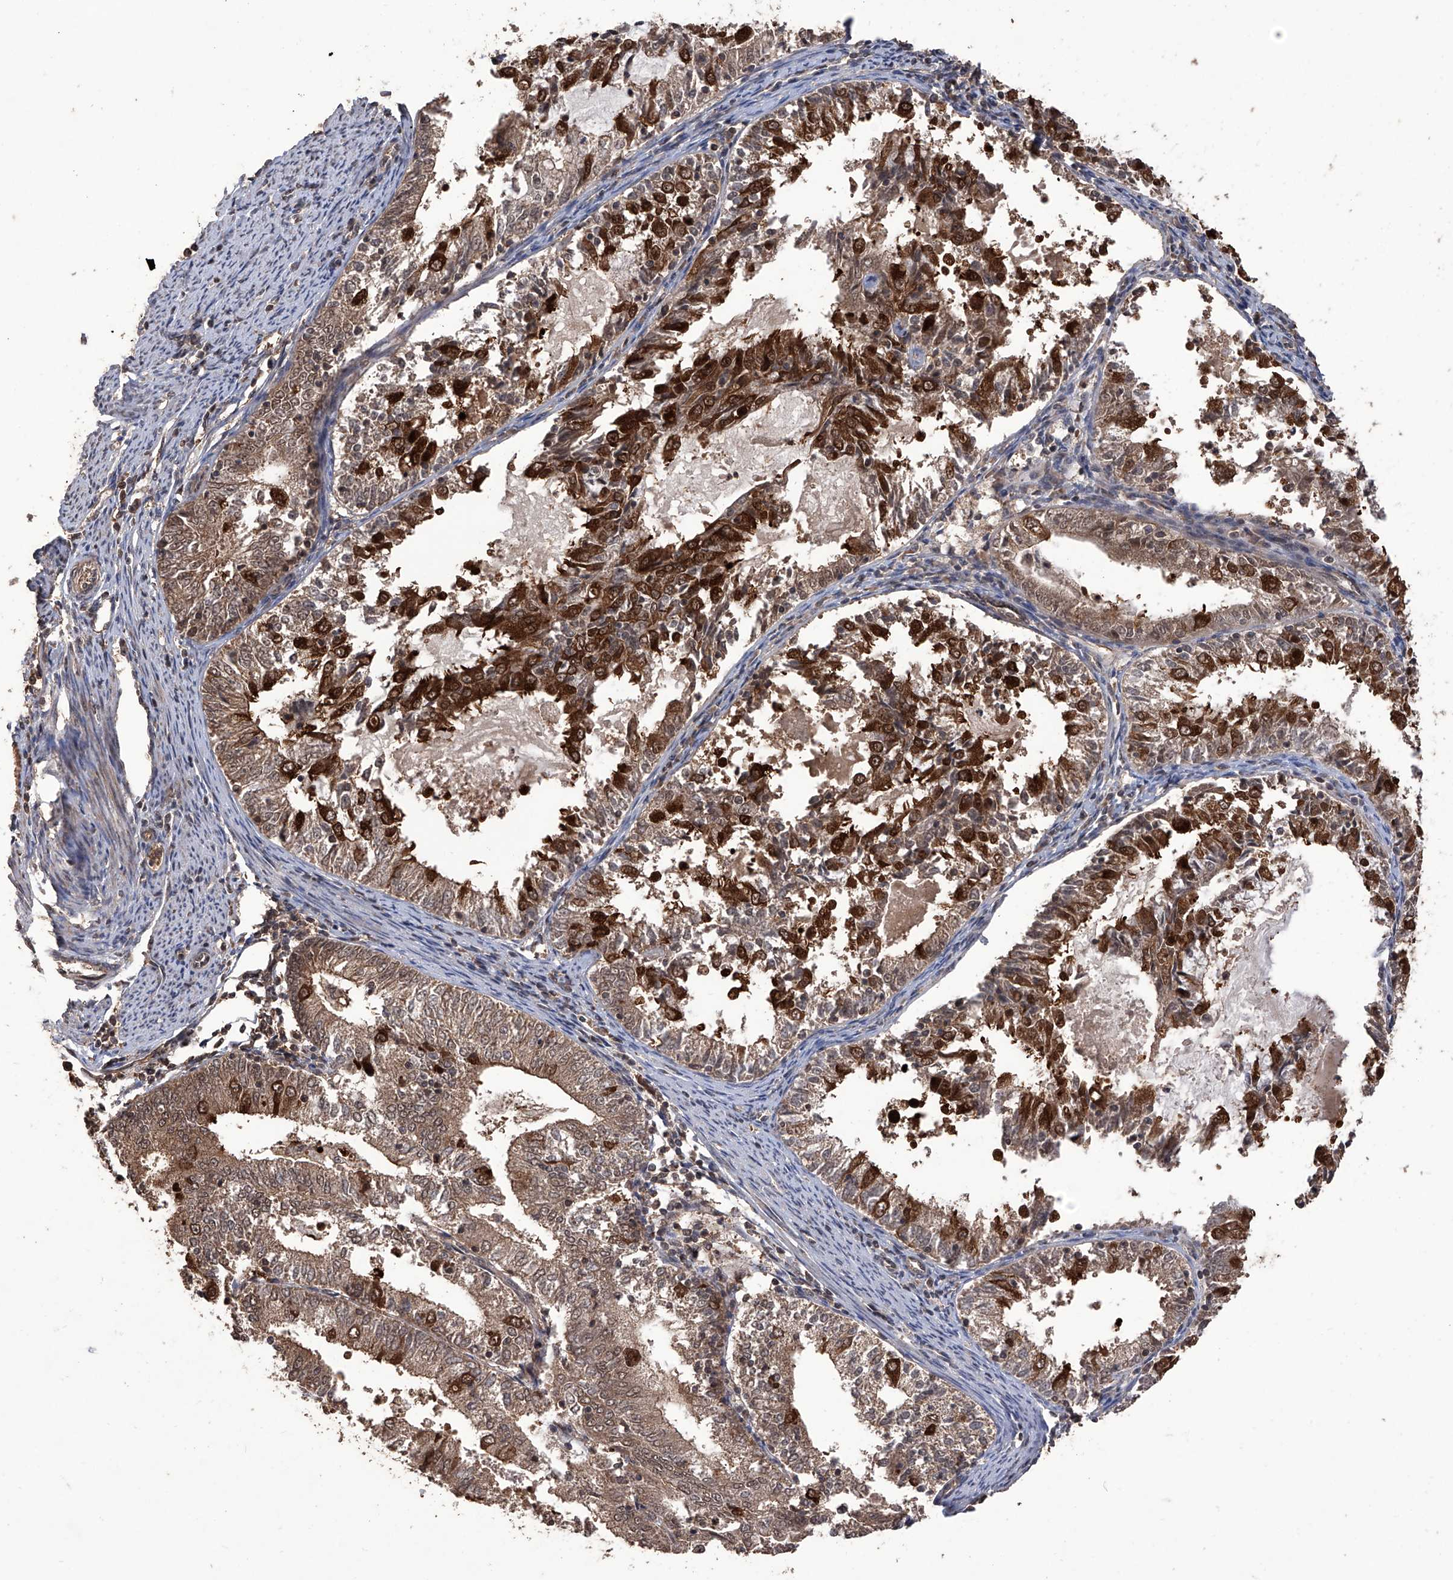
{"staining": {"intensity": "strong", "quantity": "25%-75%", "location": "cytoplasmic/membranous"}, "tissue": "endometrial cancer", "cell_type": "Tumor cells", "image_type": "cancer", "snomed": [{"axis": "morphology", "description": "Adenocarcinoma, NOS"}, {"axis": "topography", "description": "Endometrium"}], "caption": "Immunohistochemical staining of endometrial adenocarcinoma exhibits high levels of strong cytoplasmic/membranous protein staining in about 25%-75% of tumor cells. (Brightfield microscopy of DAB IHC at high magnification).", "gene": "LYSMD4", "patient": {"sex": "female", "age": 57}}